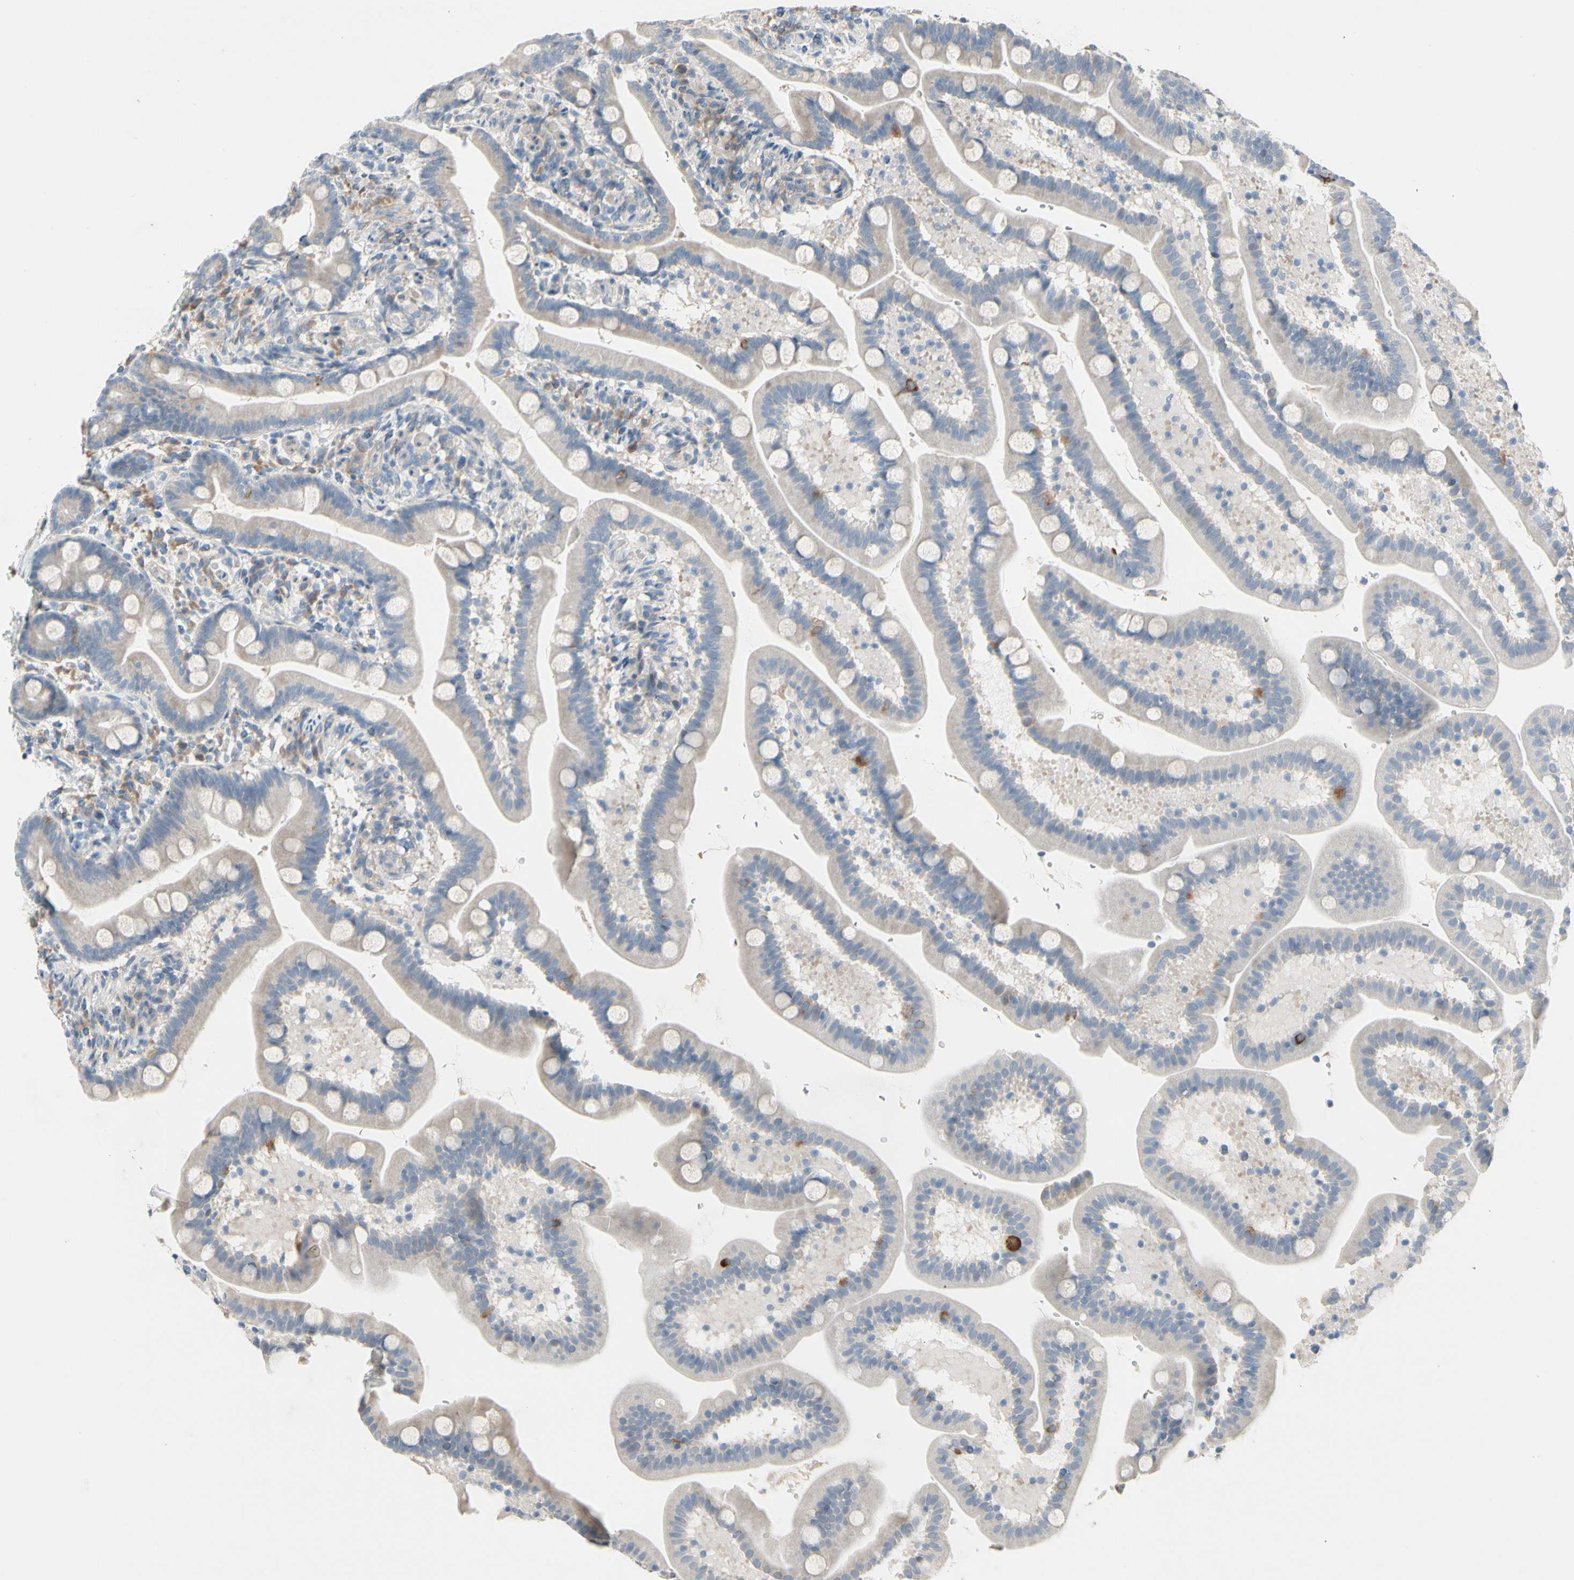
{"staining": {"intensity": "weak", "quantity": "<25%", "location": "cytoplasmic/membranous"}, "tissue": "duodenum", "cell_type": "Glandular cells", "image_type": "normal", "snomed": [{"axis": "morphology", "description": "Normal tissue, NOS"}, {"axis": "topography", "description": "Duodenum"}], "caption": "An immunohistochemistry (IHC) image of normal duodenum is shown. There is no staining in glandular cells of duodenum.", "gene": "MAP2", "patient": {"sex": "male", "age": 54}}